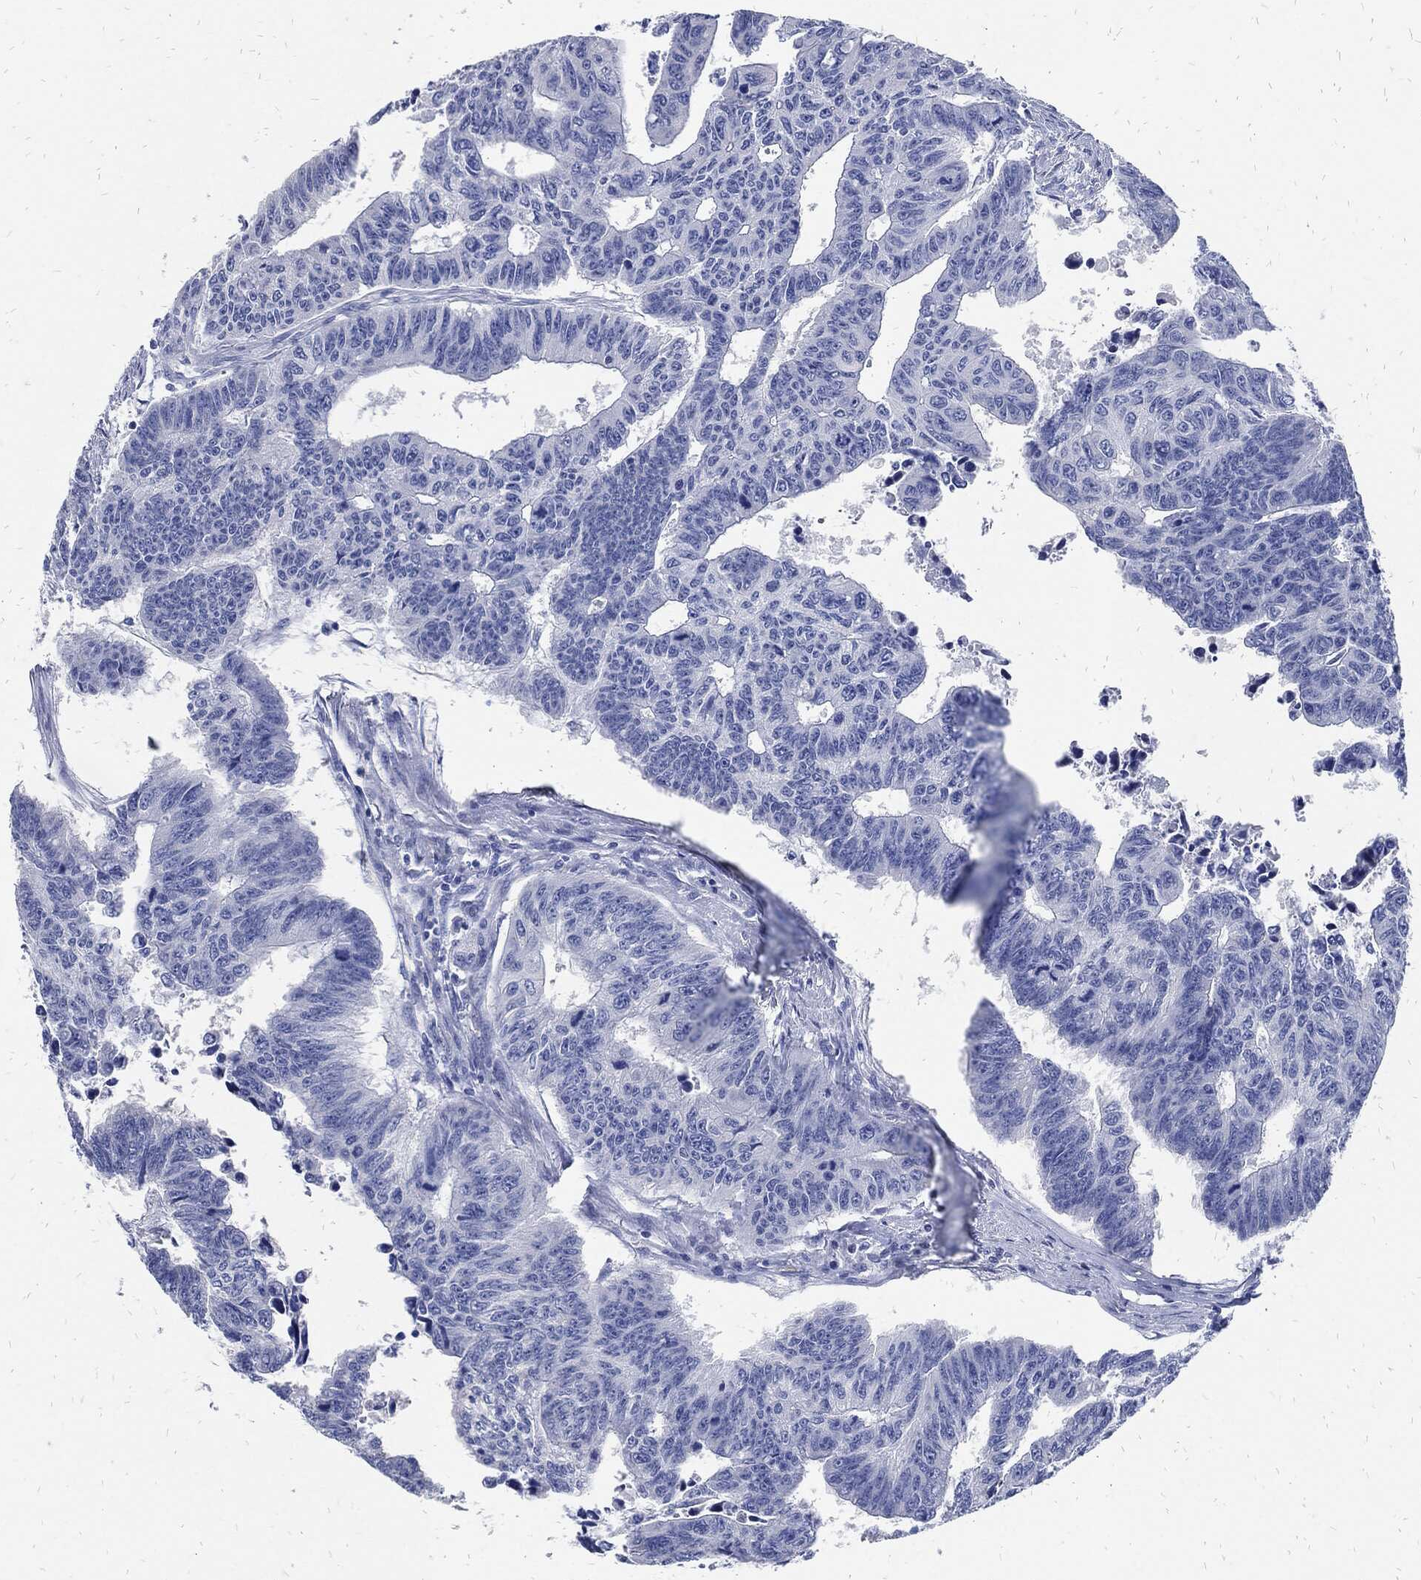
{"staining": {"intensity": "negative", "quantity": "none", "location": "none"}, "tissue": "colorectal cancer", "cell_type": "Tumor cells", "image_type": "cancer", "snomed": [{"axis": "morphology", "description": "Adenocarcinoma, NOS"}, {"axis": "topography", "description": "Rectum"}], "caption": "Immunohistochemical staining of colorectal cancer exhibits no significant expression in tumor cells.", "gene": "FABP4", "patient": {"sex": "female", "age": 85}}